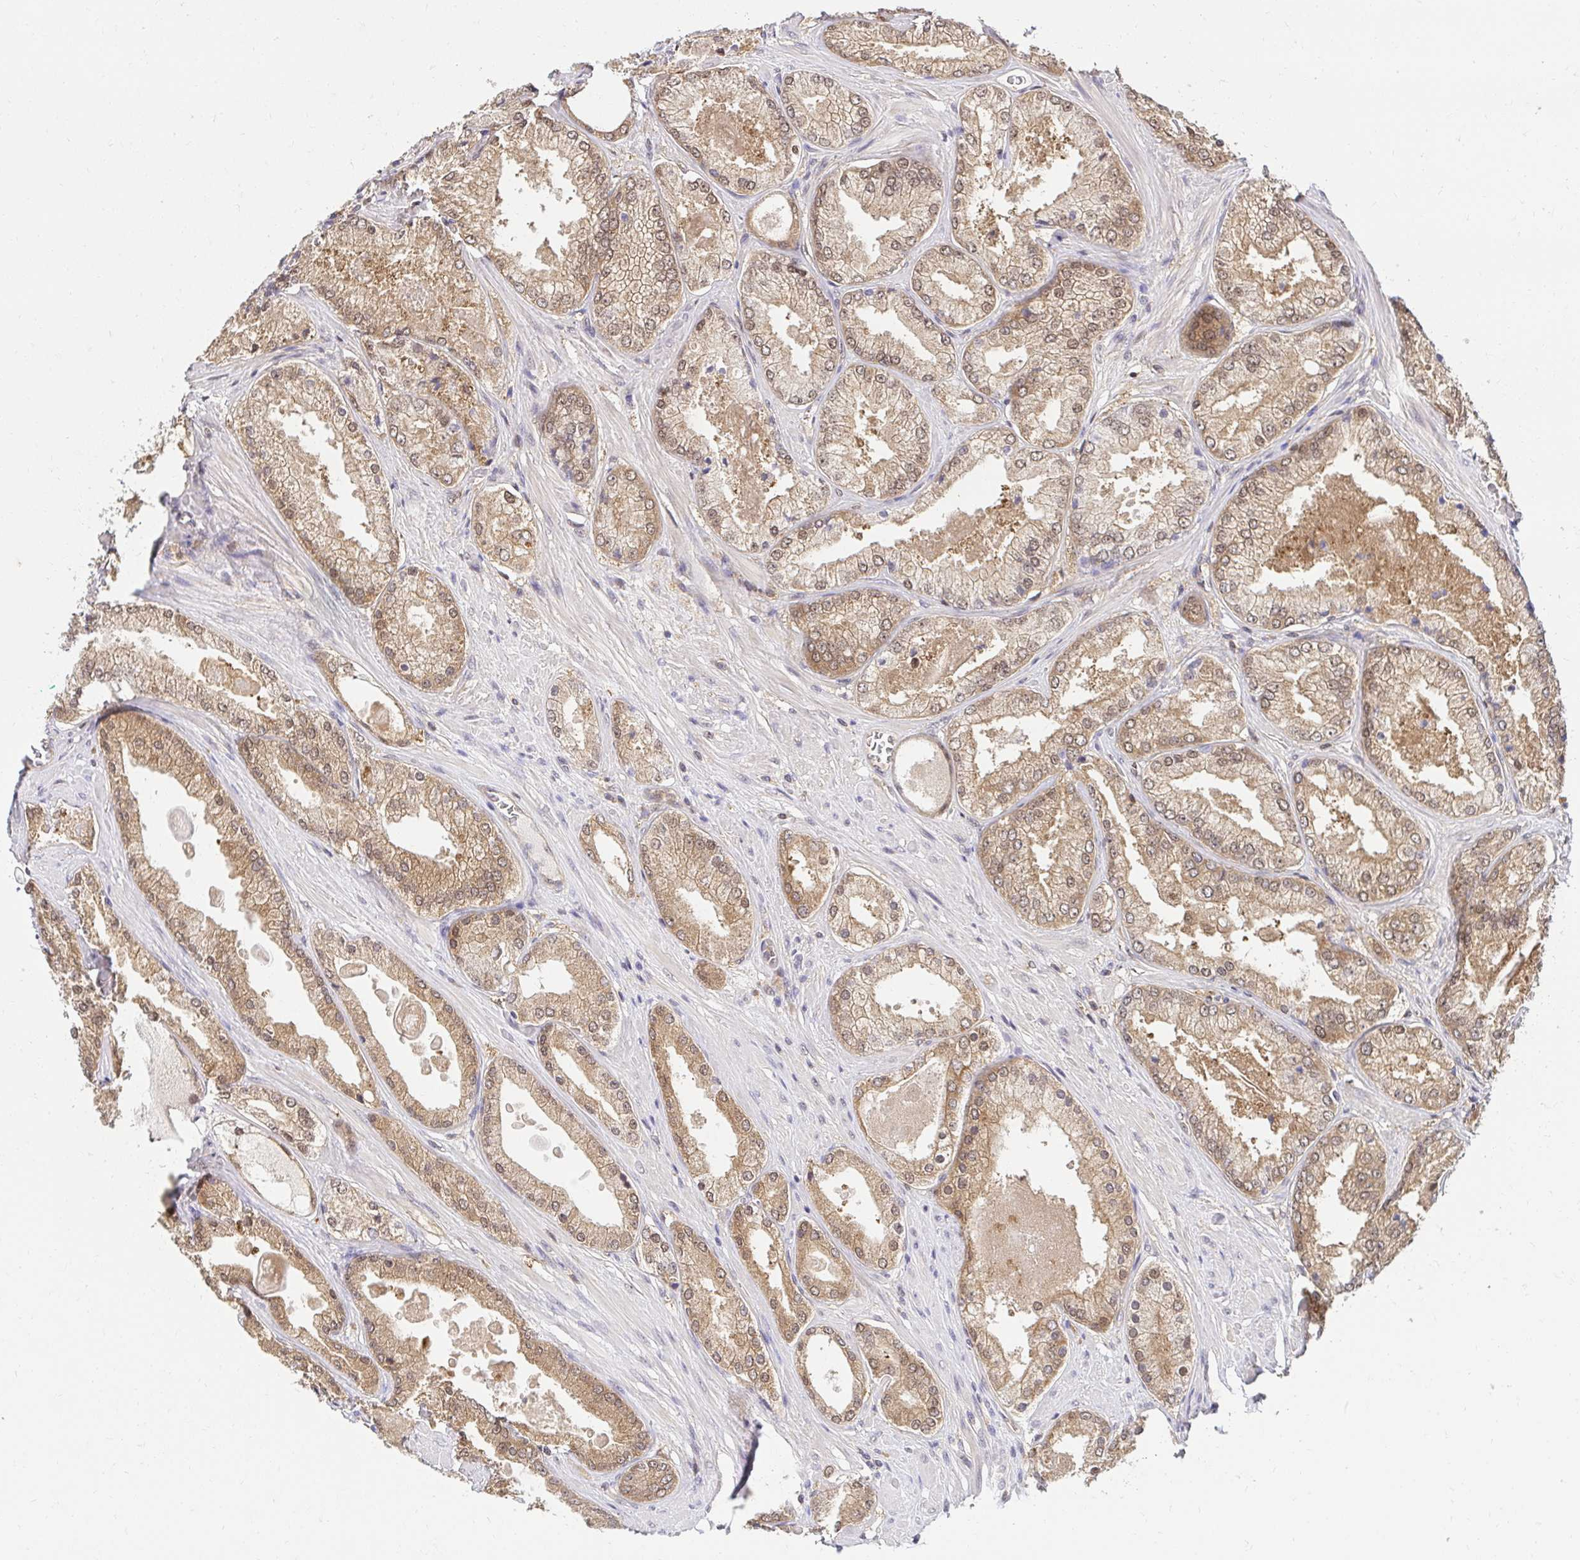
{"staining": {"intensity": "moderate", "quantity": ">75%", "location": "cytoplasmic/membranous,nuclear"}, "tissue": "prostate cancer", "cell_type": "Tumor cells", "image_type": "cancer", "snomed": [{"axis": "morphology", "description": "Adenocarcinoma, Low grade"}, {"axis": "topography", "description": "Prostate"}], "caption": "Protein positivity by IHC demonstrates moderate cytoplasmic/membranous and nuclear staining in about >75% of tumor cells in prostate adenocarcinoma (low-grade).", "gene": "PSMA4", "patient": {"sex": "male", "age": 68}}